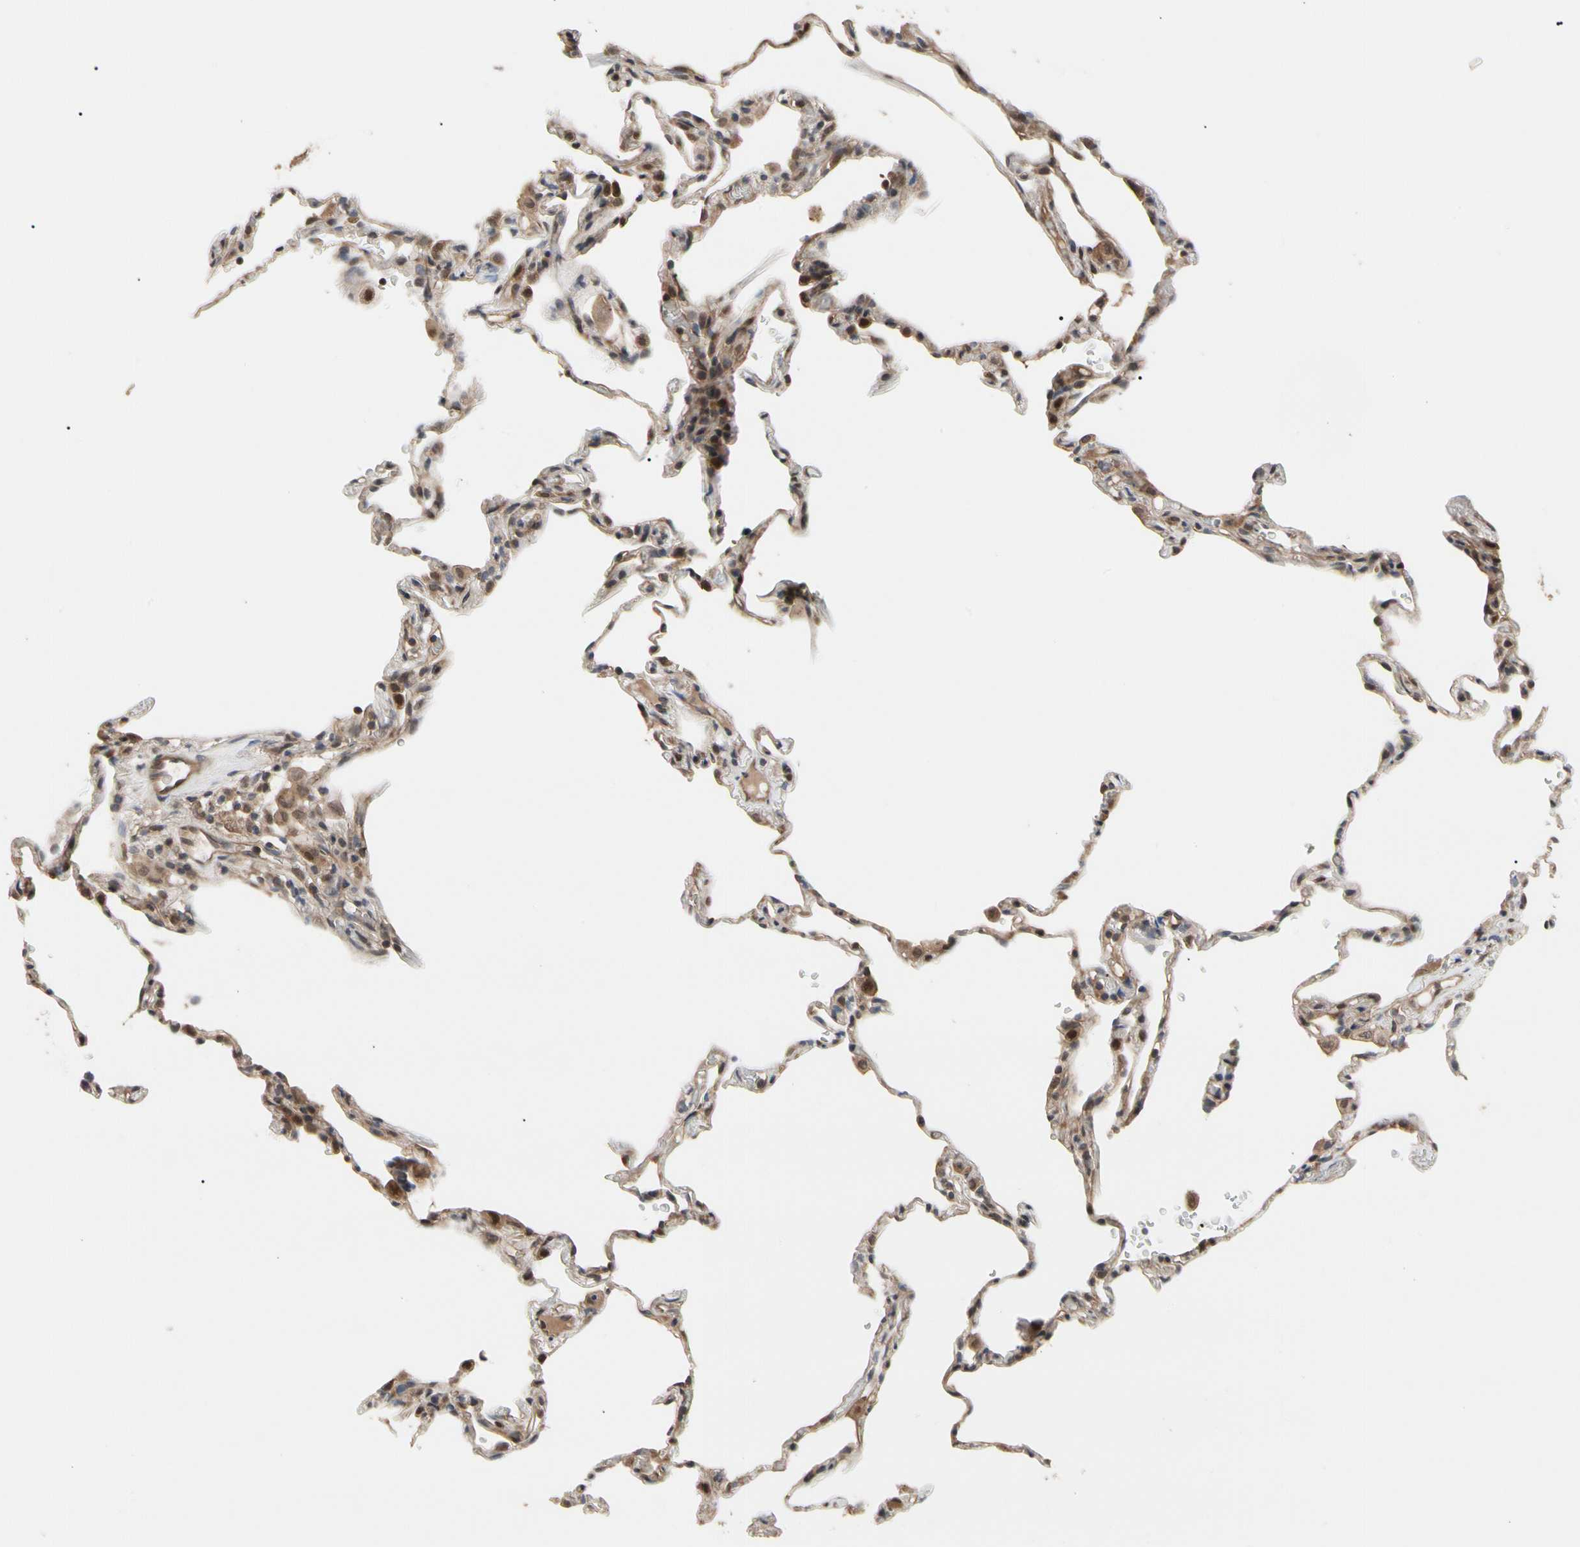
{"staining": {"intensity": "weak", "quantity": "25%-75%", "location": "cytoplasmic/membranous"}, "tissue": "lung", "cell_type": "Alveolar cells", "image_type": "normal", "snomed": [{"axis": "morphology", "description": "Normal tissue, NOS"}, {"axis": "topography", "description": "Lung"}], "caption": "IHC image of normal lung: human lung stained using immunohistochemistry demonstrates low levels of weak protein expression localized specifically in the cytoplasmic/membranous of alveolar cells, appearing as a cytoplasmic/membranous brown color.", "gene": "CYTIP", "patient": {"sex": "male", "age": 59}}